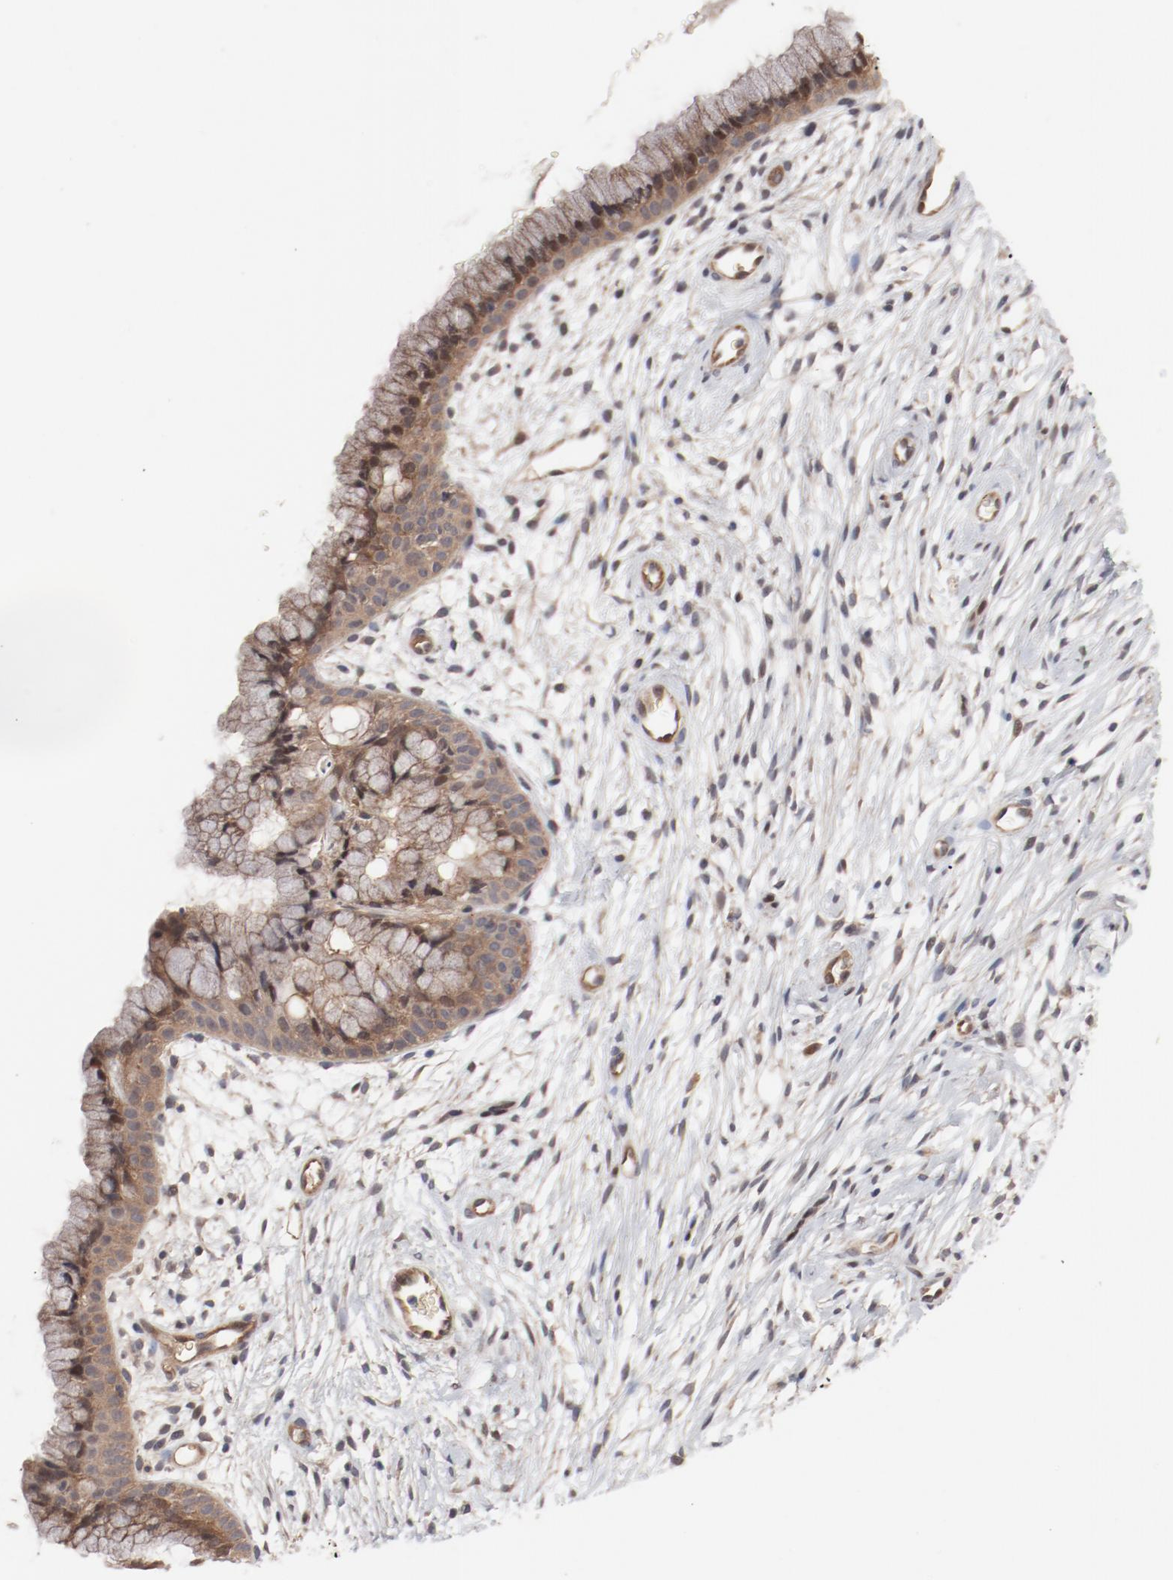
{"staining": {"intensity": "weak", "quantity": ">75%", "location": "cytoplasmic/membranous"}, "tissue": "cervix", "cell_type": "Glandular cells", "image_type": "normal", "snomed": [{"axis": "morphology", "description": "Normal tissue, NOS"}, {"axis": "topography", "description": "Cervix"}], "caption": "Normal cervix exhibits weak cytoplasmic/membranous expression in about >75% of glandular cells, visualized by immunohistochemistry. (brown staining indicates protein expression, while blue staining denotes nuclei).", "gene": "PITPNM2", "patient": {"sex": "female", "age": 39}}